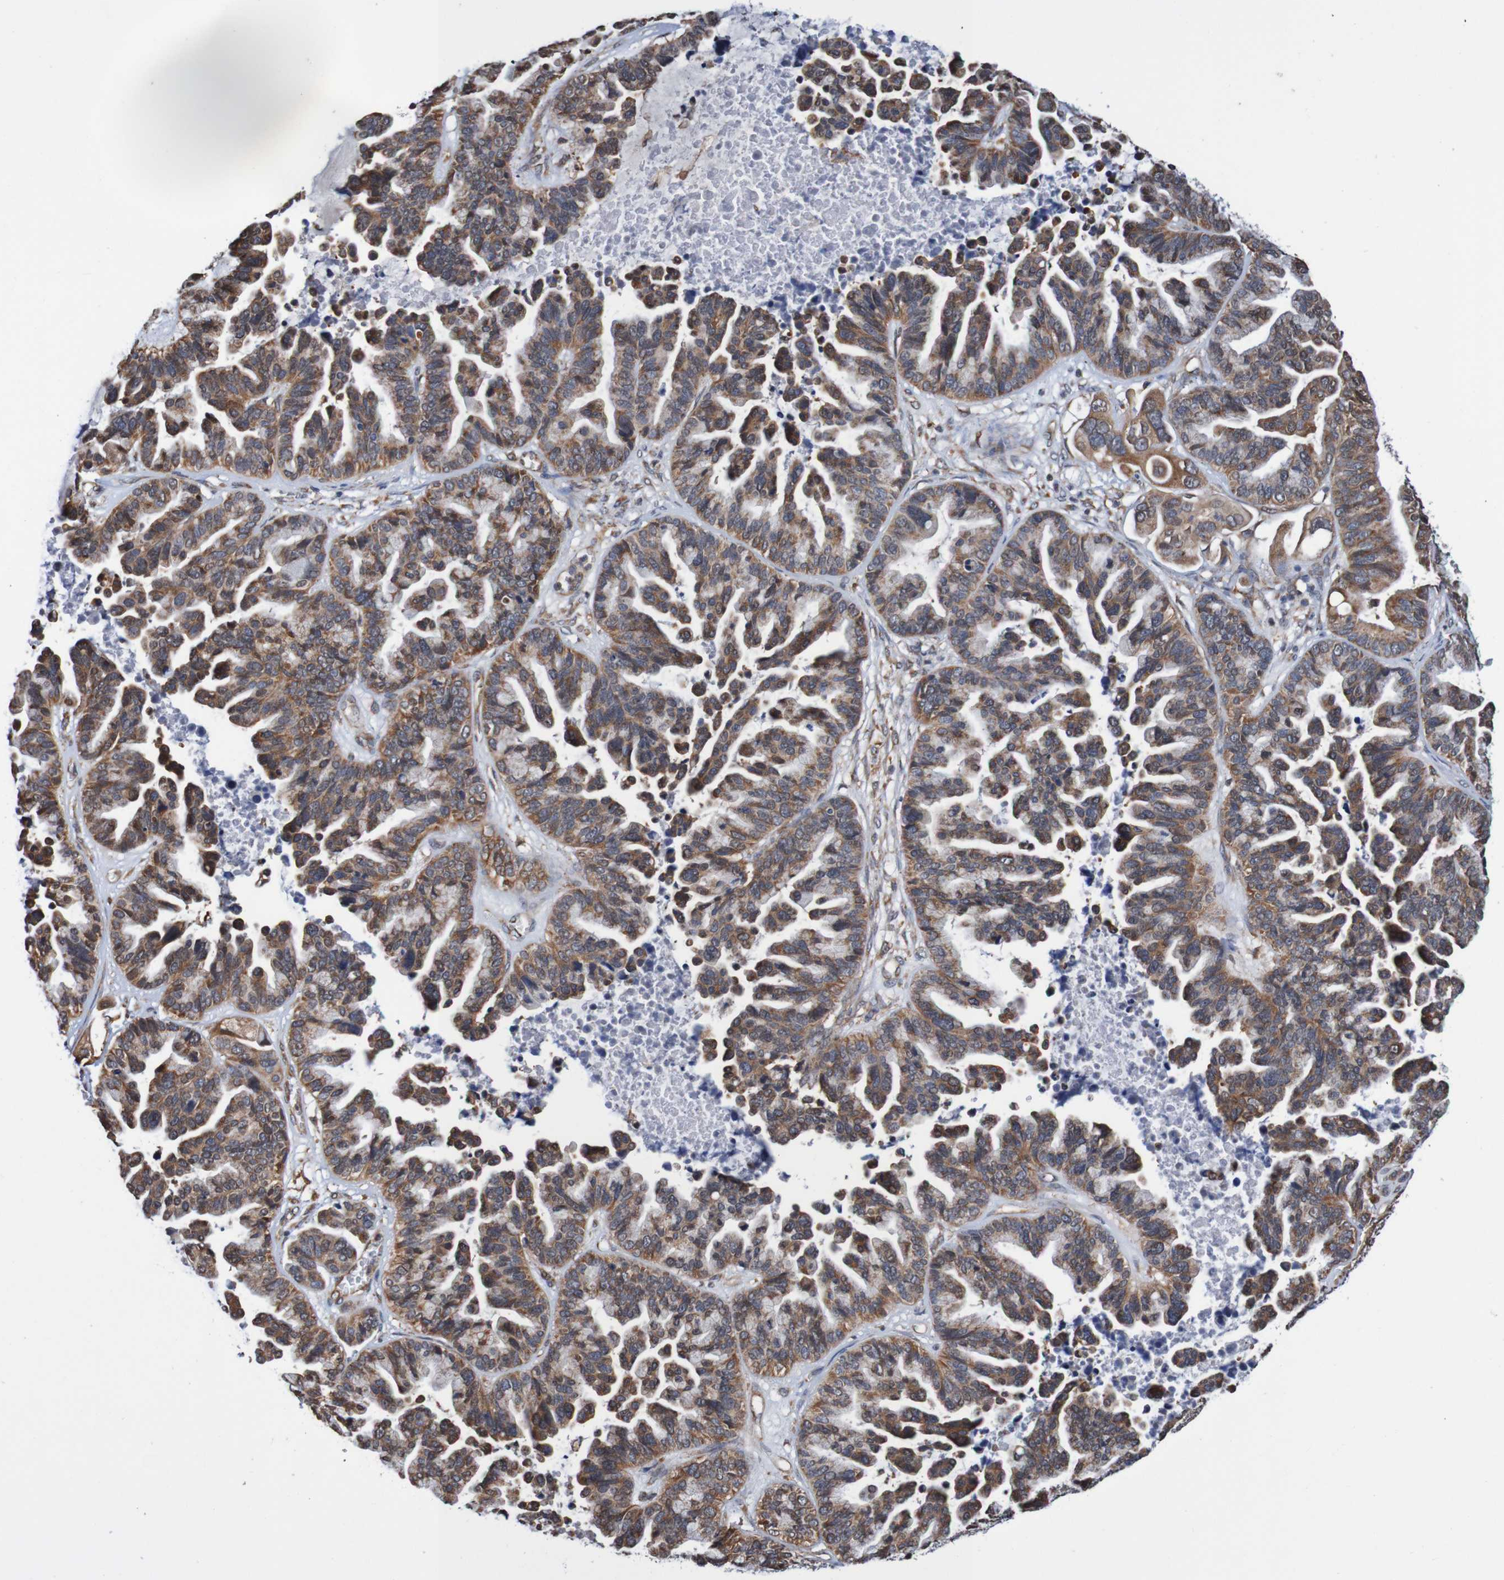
{"staining": {"intensity": "moderate", "quantity": ">75%", "location": "cytoplasmic/membranous"}, "tissue": "ovarian cancer", "cell_type": "Tumor cells", "image_type": "cancer", "snomed": [{"axis": "morphology", "description": "Cystadenocarcinoma, serous, NOS"}, {"axis": "topography", "description": "Ovary"}], "caption": "IHC staining of ovarian cancer, which reveals medium levels of moderate cytoplasmic/membranous positivity in approximately >75% of tumor cells indicating moderate cytoplasmic/membranous protein staining. The staining was performed using DAB (3,3'-diaminobenzidine) (brown) for protein detection and nuclei were counterstained in hematoxylin (blue).", "gene": "AXIN1", "patient": {"sex": "female", "age": 56}}